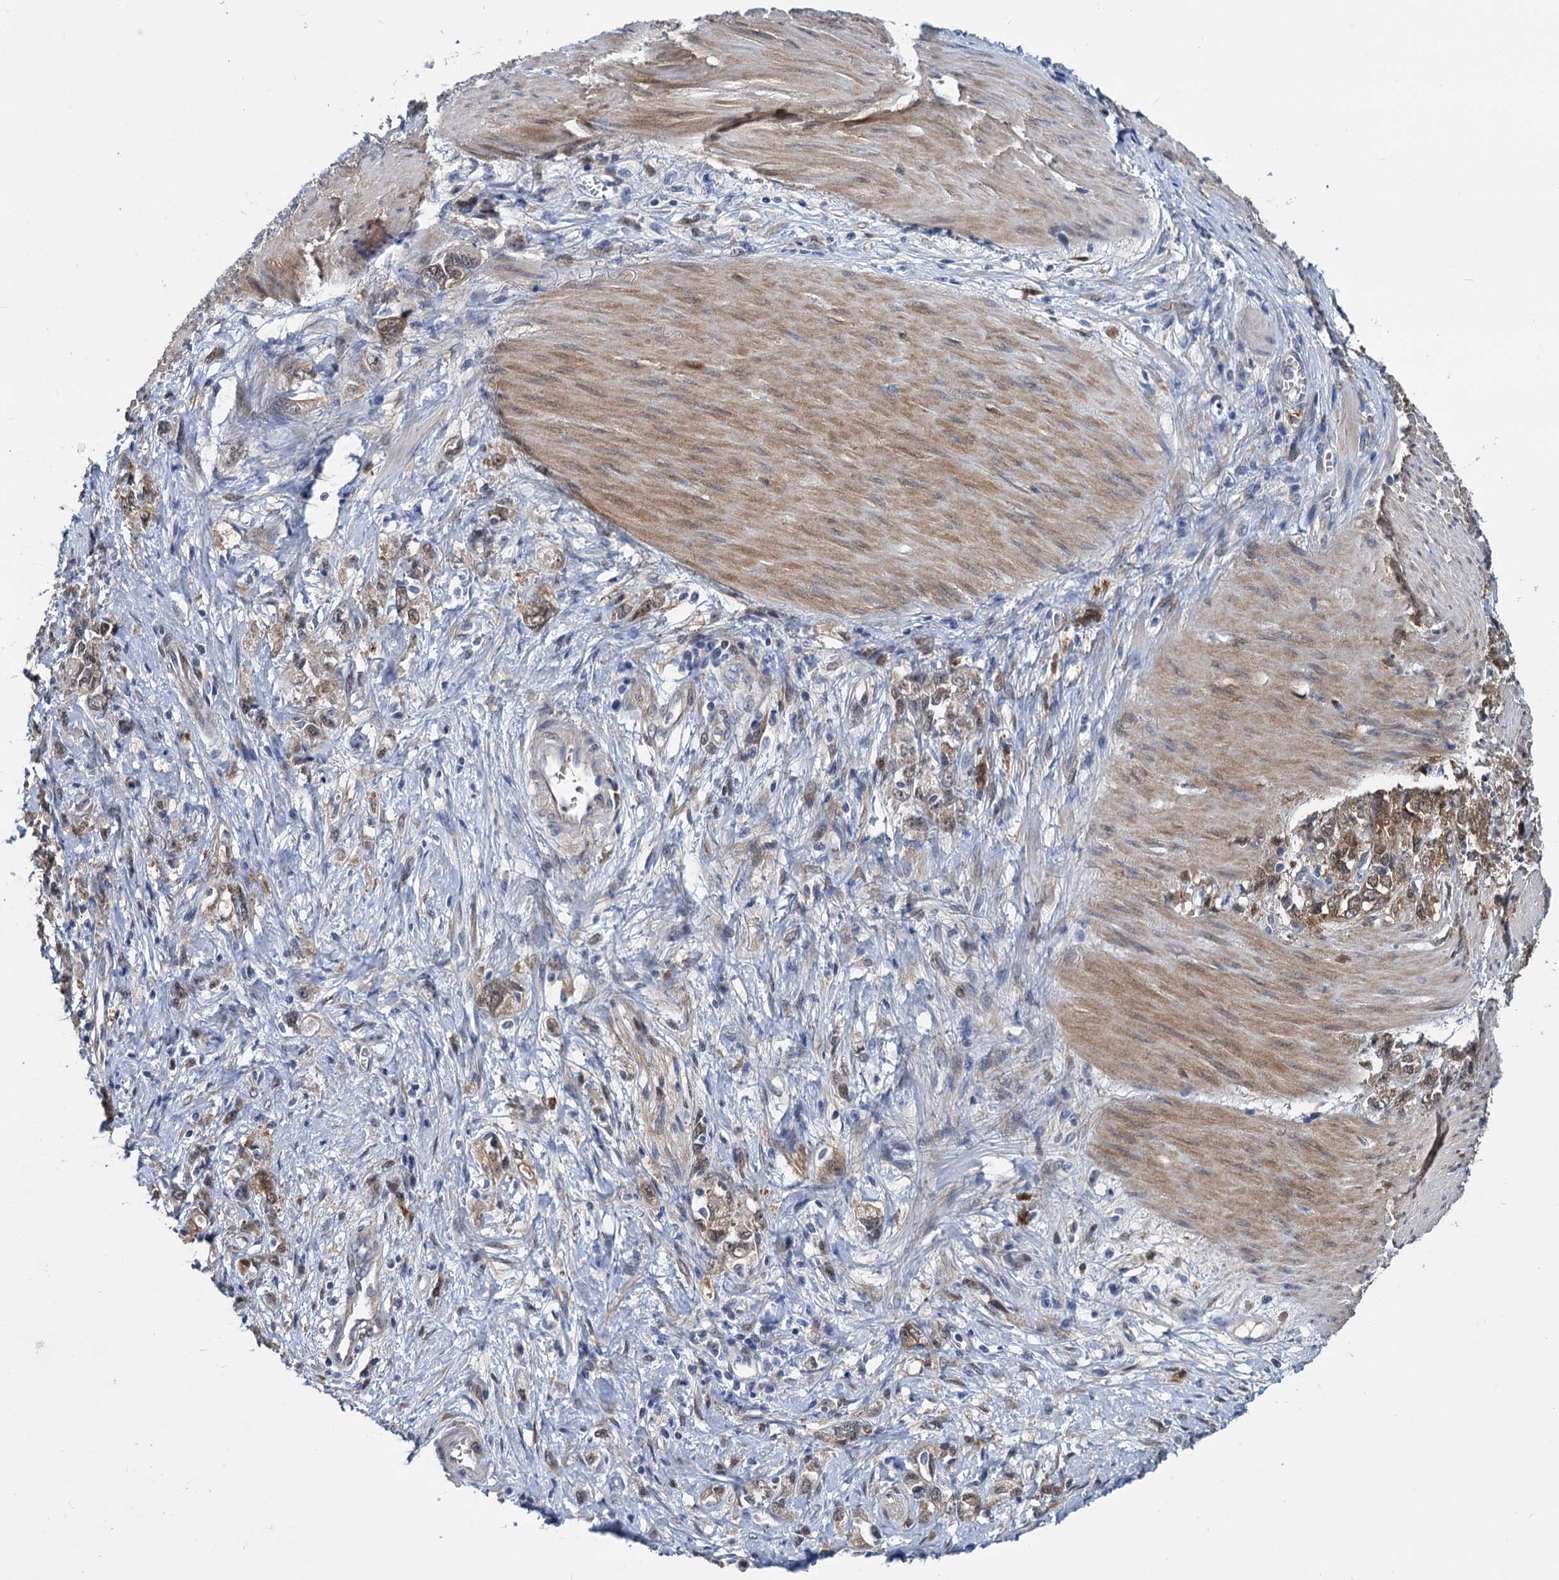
{"staining": {"intensity": "moderate", "quantity": ">75%", "location": "cytoplasmic/membranous"}, "tissue": "stomach cancer", "cell_type": "Tumor cells", "image_type": "cancer", "snomed": [{"axis": "morphology", "description": "Adenocarcinoma, NOS"}, {"axis": "topography", "description": "Stomach"}], "caption": "Protein staining demonstrates moderate cytoplasmic/membranous expression in approximately >75% of tumor cells in stomach cancer (adenocarcinoma). The protein of interest is stained brown, and the nuclei are stained in blue (DAB (3,3'-diaminobenzidine) IHC with brightfield microscopy, high magnification).", "gene": "GSTM3", "patient": {"sex": "female", "age": 76}}